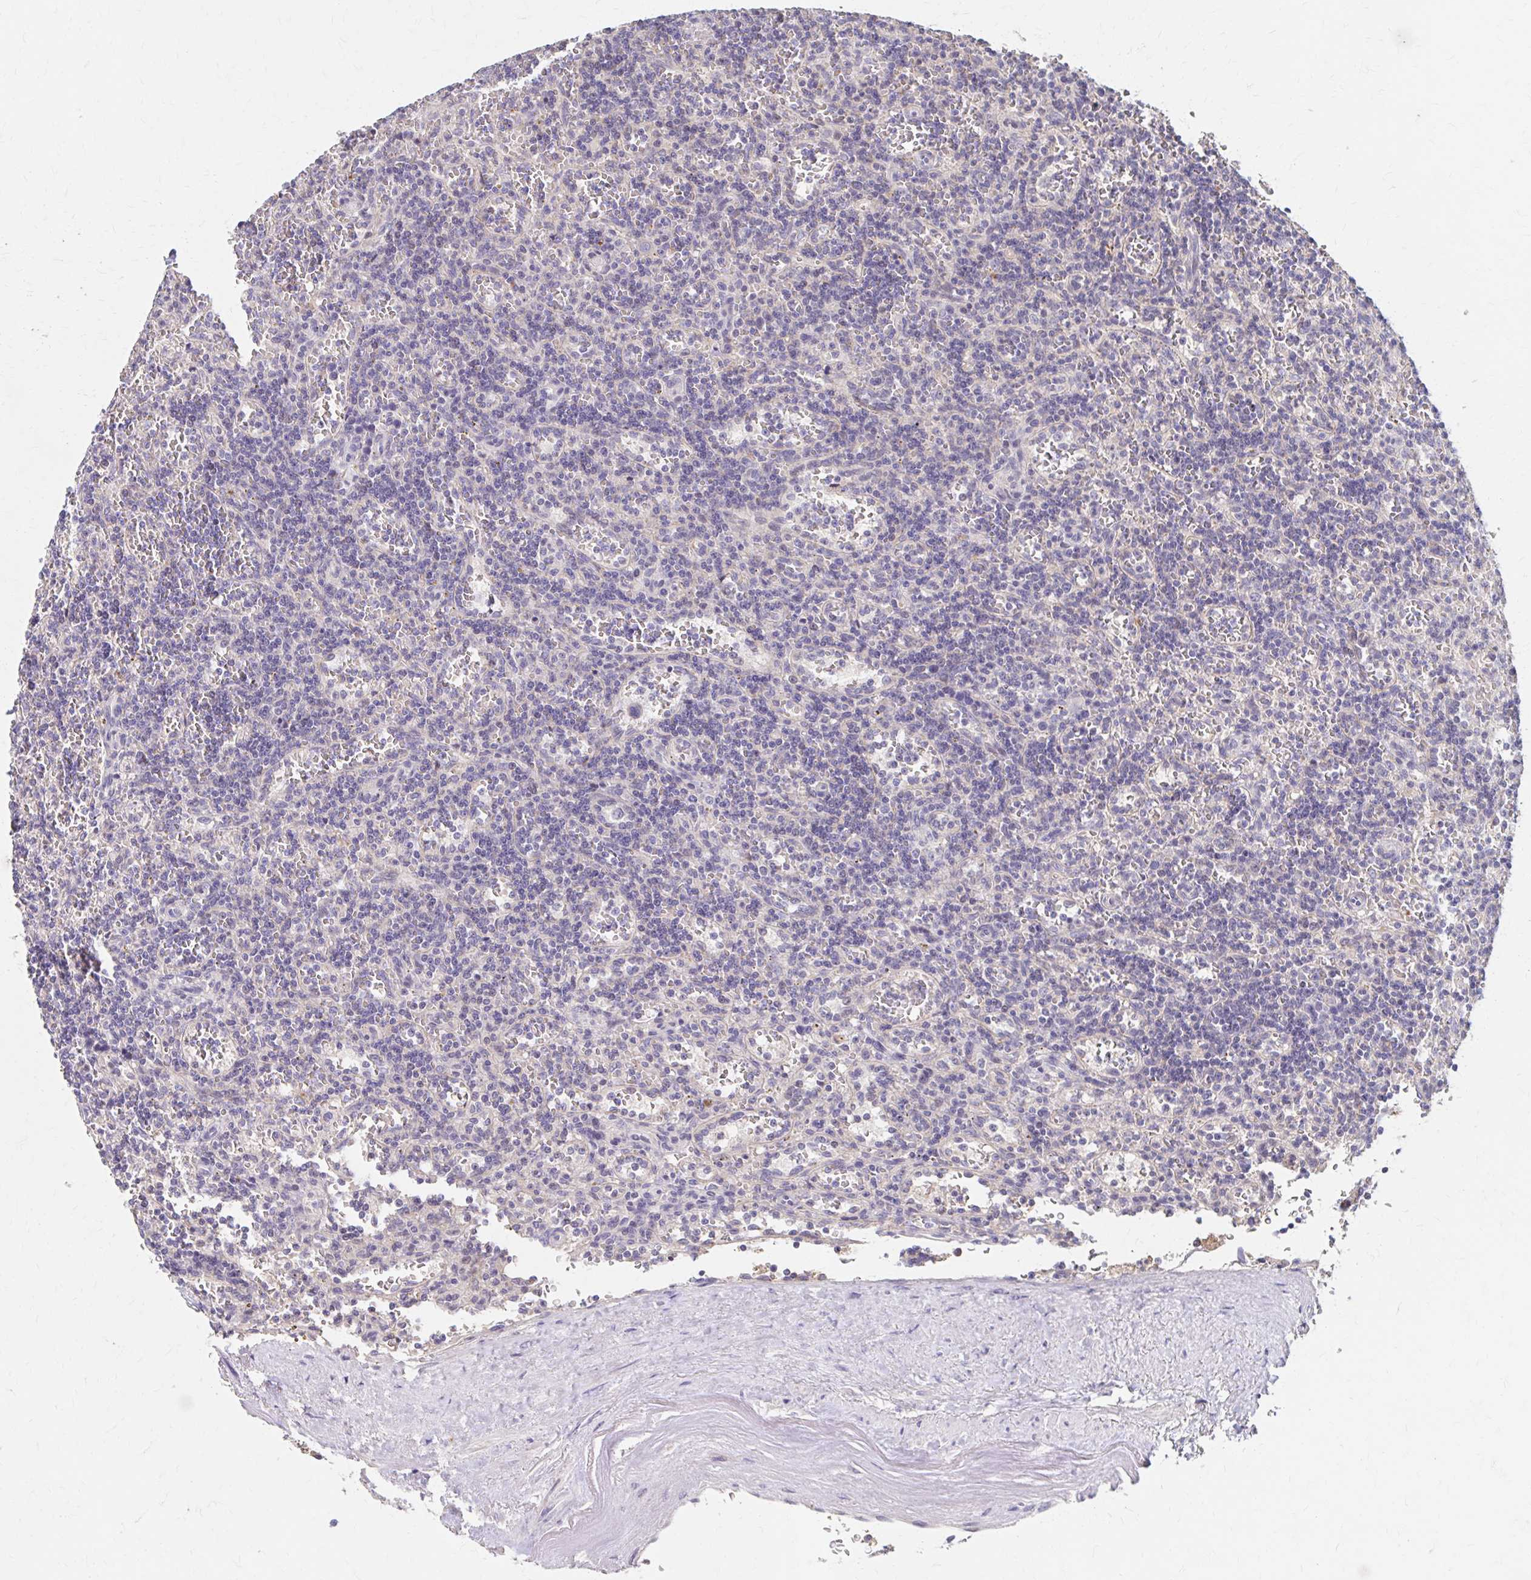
{"staining": {"intensity": "negative", "quantity": "none", "location": "none"}, "tissue": "lymphoma", "cell_type": "Tumor cells", "image_type": "cancer", "snomed": [{"axis": "morphology", "description": "Malignant lymphoma, non-Hodgkin's type, Low grade"}, {"axis": "topography", "description": "Spleen"}], "caption": "Tumor cells are negative for protein expression in human malignant lymphoma, non-Hodgkin's type (low-grade). (DAB IHC, high magnification).", "gene": "HMGCS2", "patient": {"sex": "male", "age": 73}}